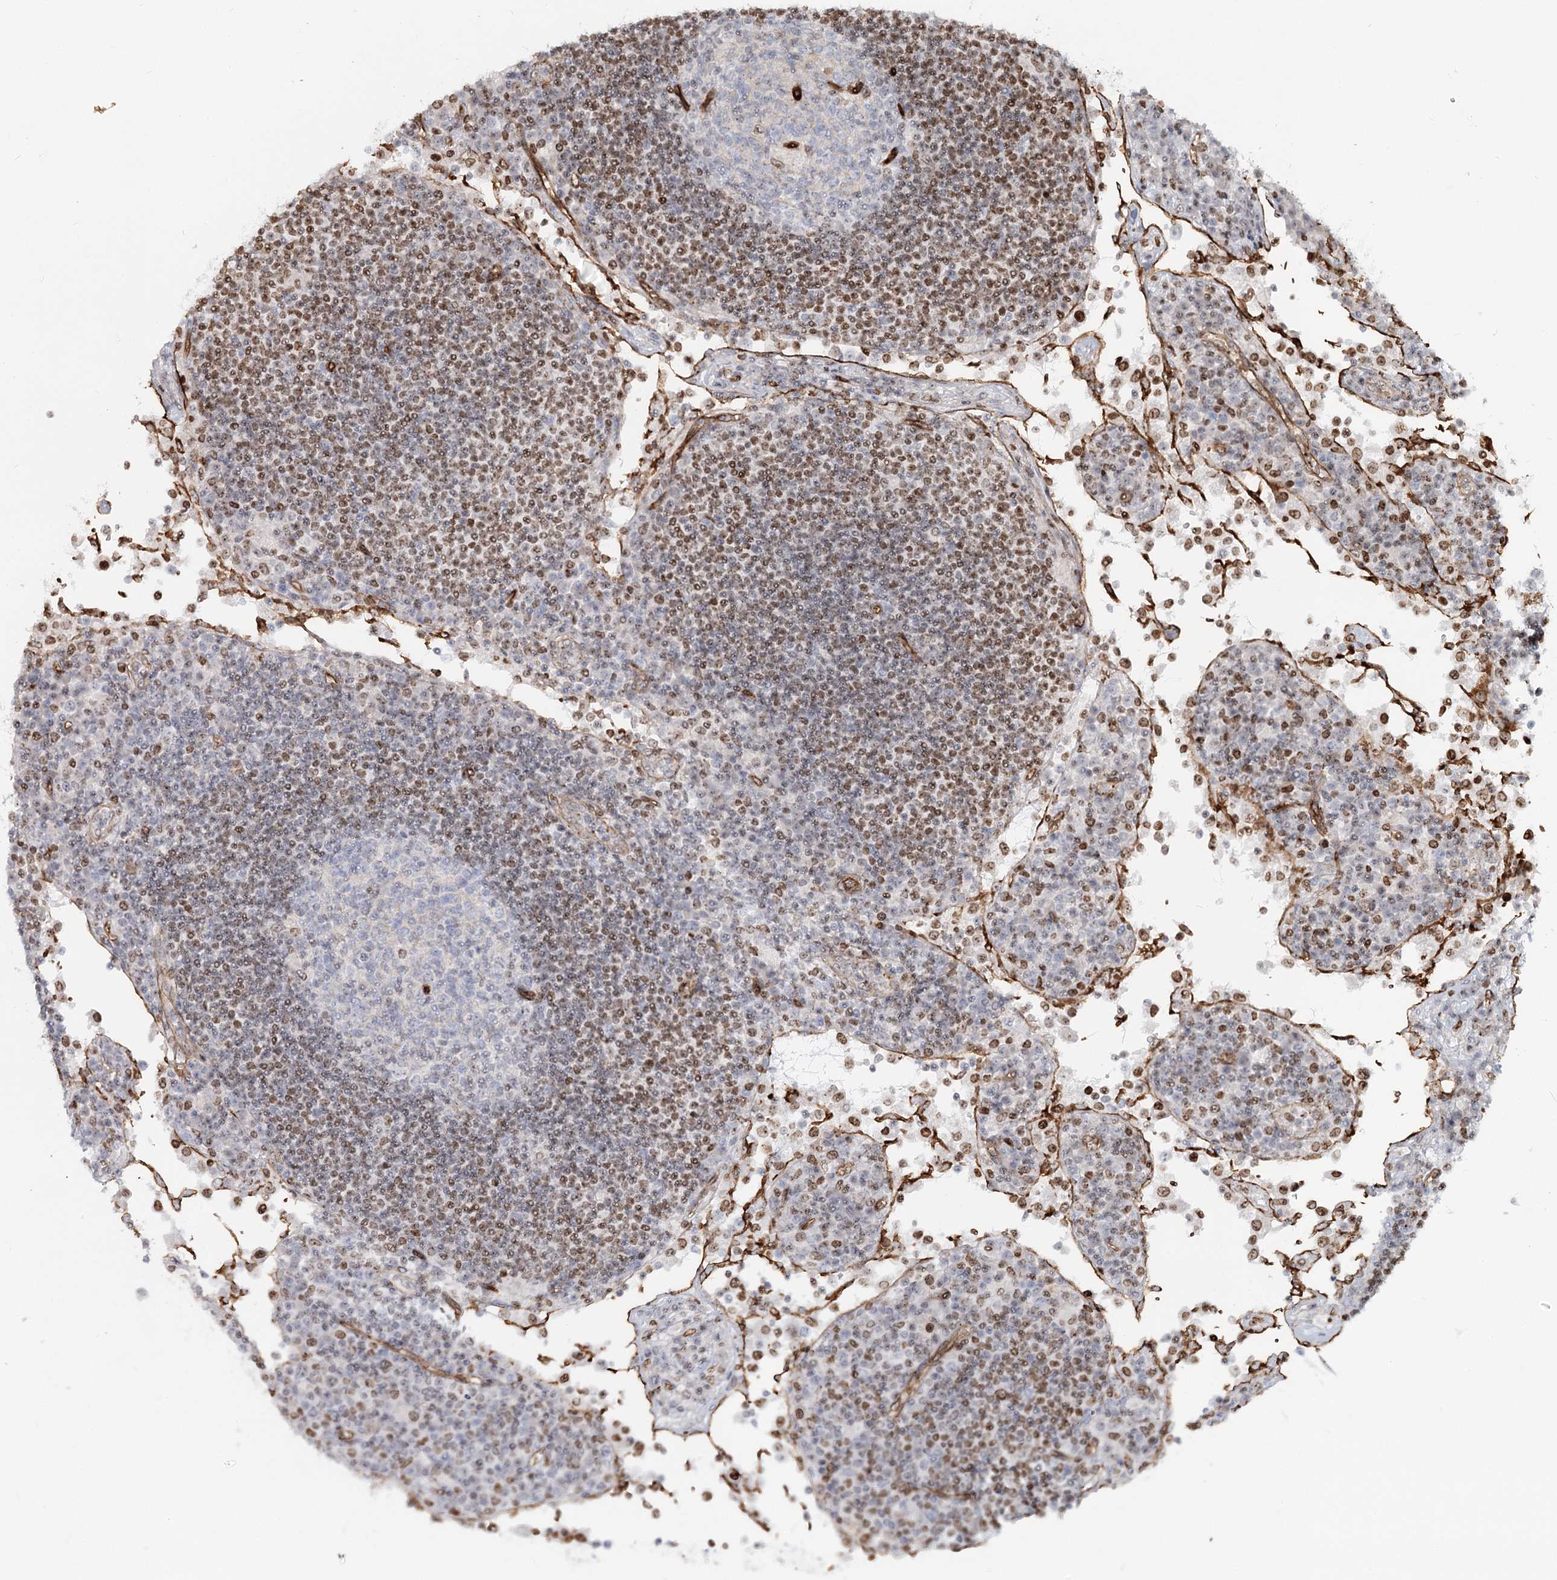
{"staining": {"intensity": "negative", "quantity": "none", "location": "none"}, "tissue": "lymph node", "cell_type": "Germinal center cells", "image_type": "normal", "snomed": [{"axis": "morphology", "description": "Normal tissue, NOS"}, {"axis": "topography", "description": "Lymph node"}], "caption": "High magnification brightfield microscopy of unremarkable lymph node stained with DAB (3,3'-diaminobenzidine) (brown) and counterstained with hematoxylin (blue): germinal center cells show no significant expression. (DAB (3,3'-diaminobenzidine) IHC with hematoxylin counter stain).", "gene": "ZFYVE28", "patient": {"sex": "female", "age": 53}}